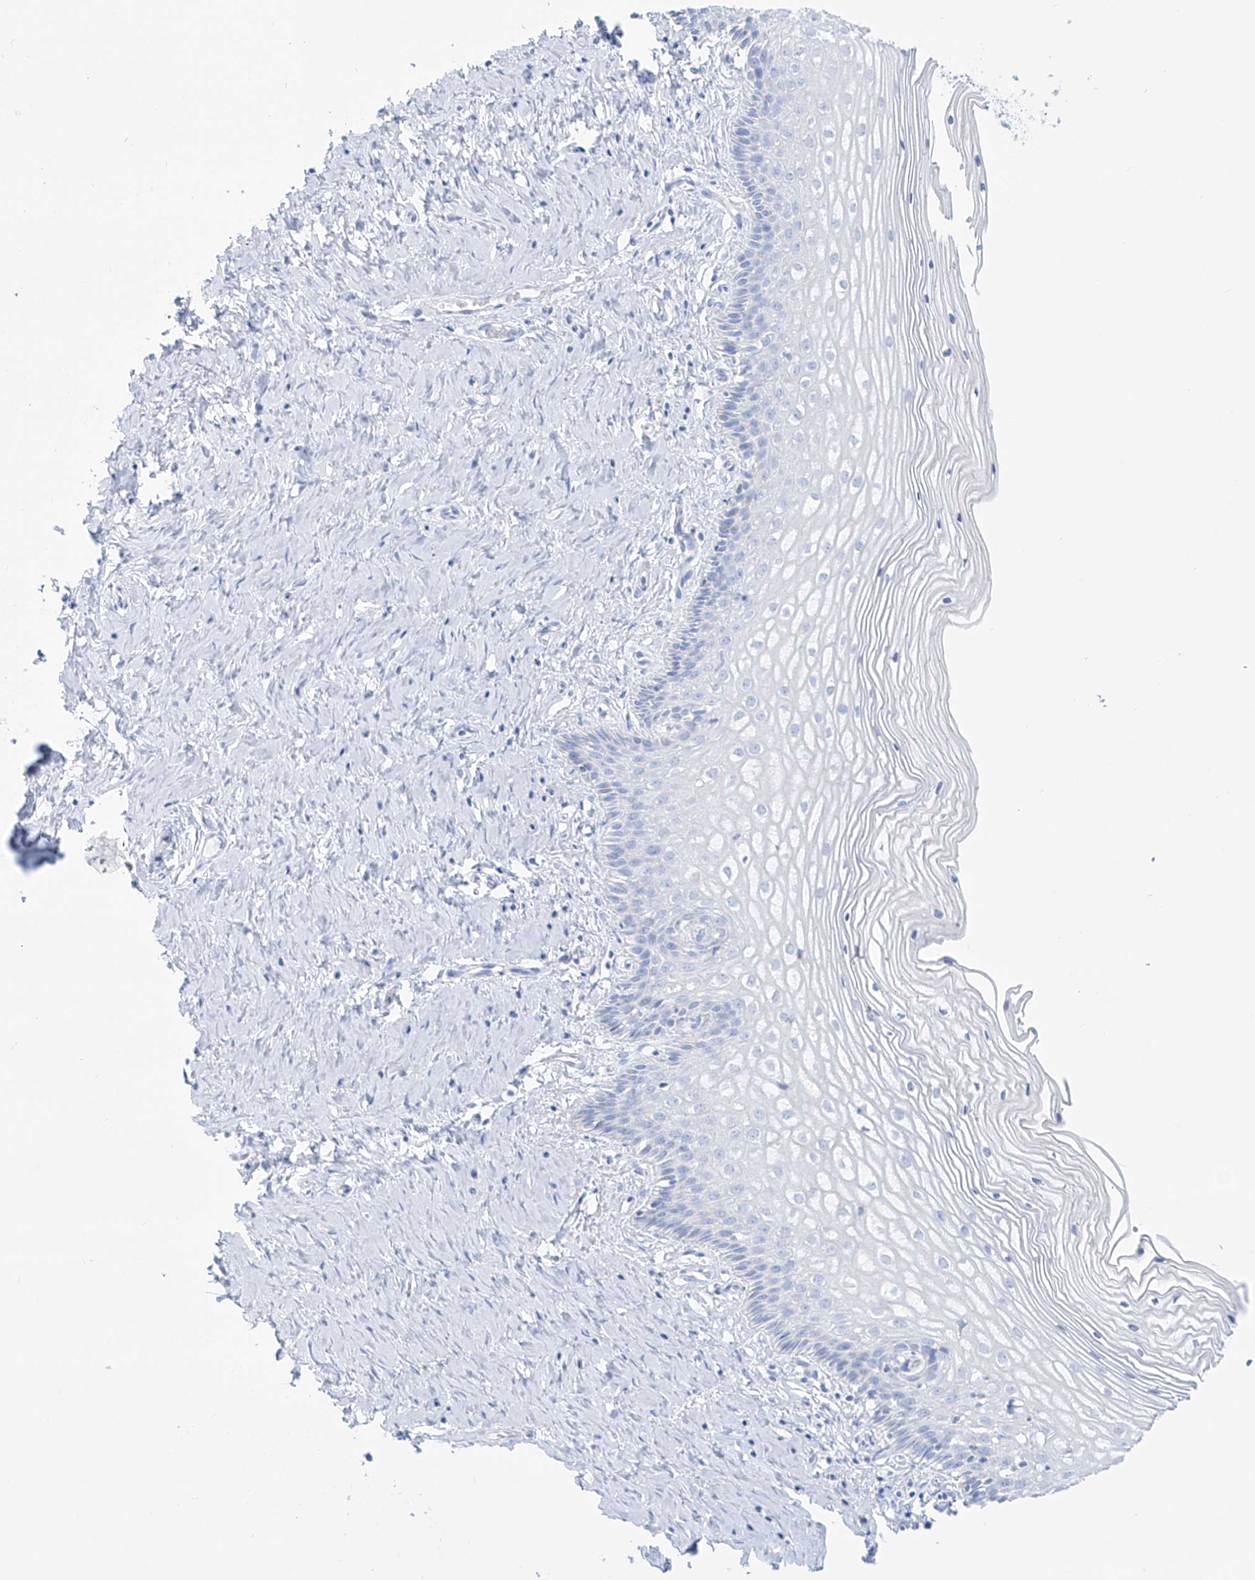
{"staining": {"intensity": "negative", "quantity": "none", "location": "none"}, "tissue": "cervix", "cell_type": "Glandular cells", "image_type": "normal", "snomed": [{"axis": "morphology", "description": "Normal tissue, NOS"}, {"axis": "topography", "description": "Cervix"}], "caption": "The immunohistochemistry image has no significant expression in glandular cells of cervix. Nuclei are stained in blue.", "gene": "SLC26A3", "patient": {"sex": "female", "age": 33}}